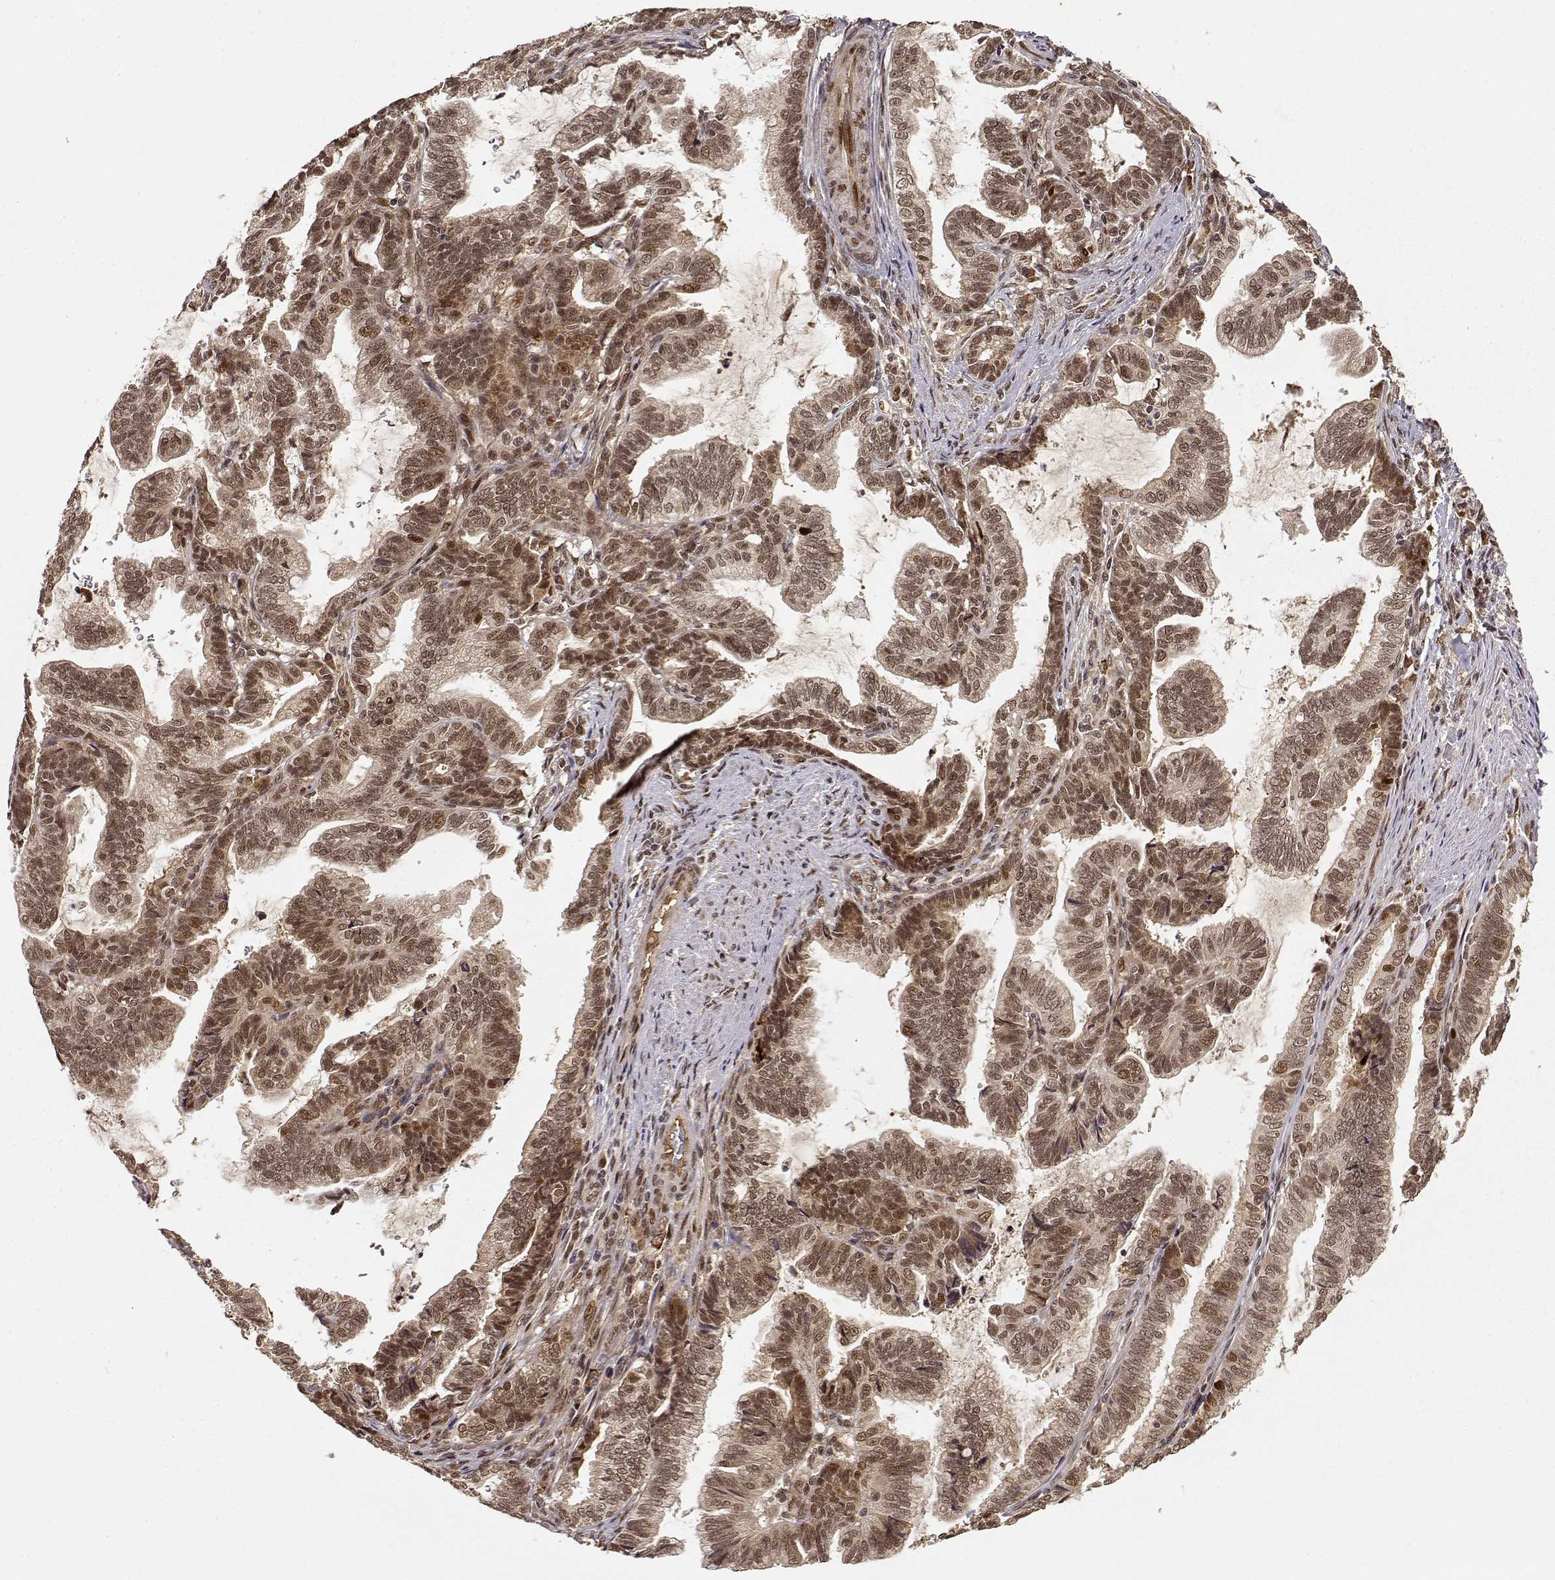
{"staining": {"intensity": "moderate", "quantity": ">75%", "location": "cytoplasmic/membranous,nuclear"}, "tissue": "stomach cancer", "cell_type": "Tumor cells", "image_type": "cancer", "snomed": [{"axis": "morphology", "description": "Adenocarcinoma, NOS"}, {"axis": "topography", "description": "Stomach"}], "caption": "Brown immunohistochemical staining in human stomach cancer (adenocarcinoma) demonstrates moderate cytoplasmic/membranous and nuclear staining in about >75% of tumor cells.", "gene": "MAEA", "patient": {"sex": "male", "age": 83}}